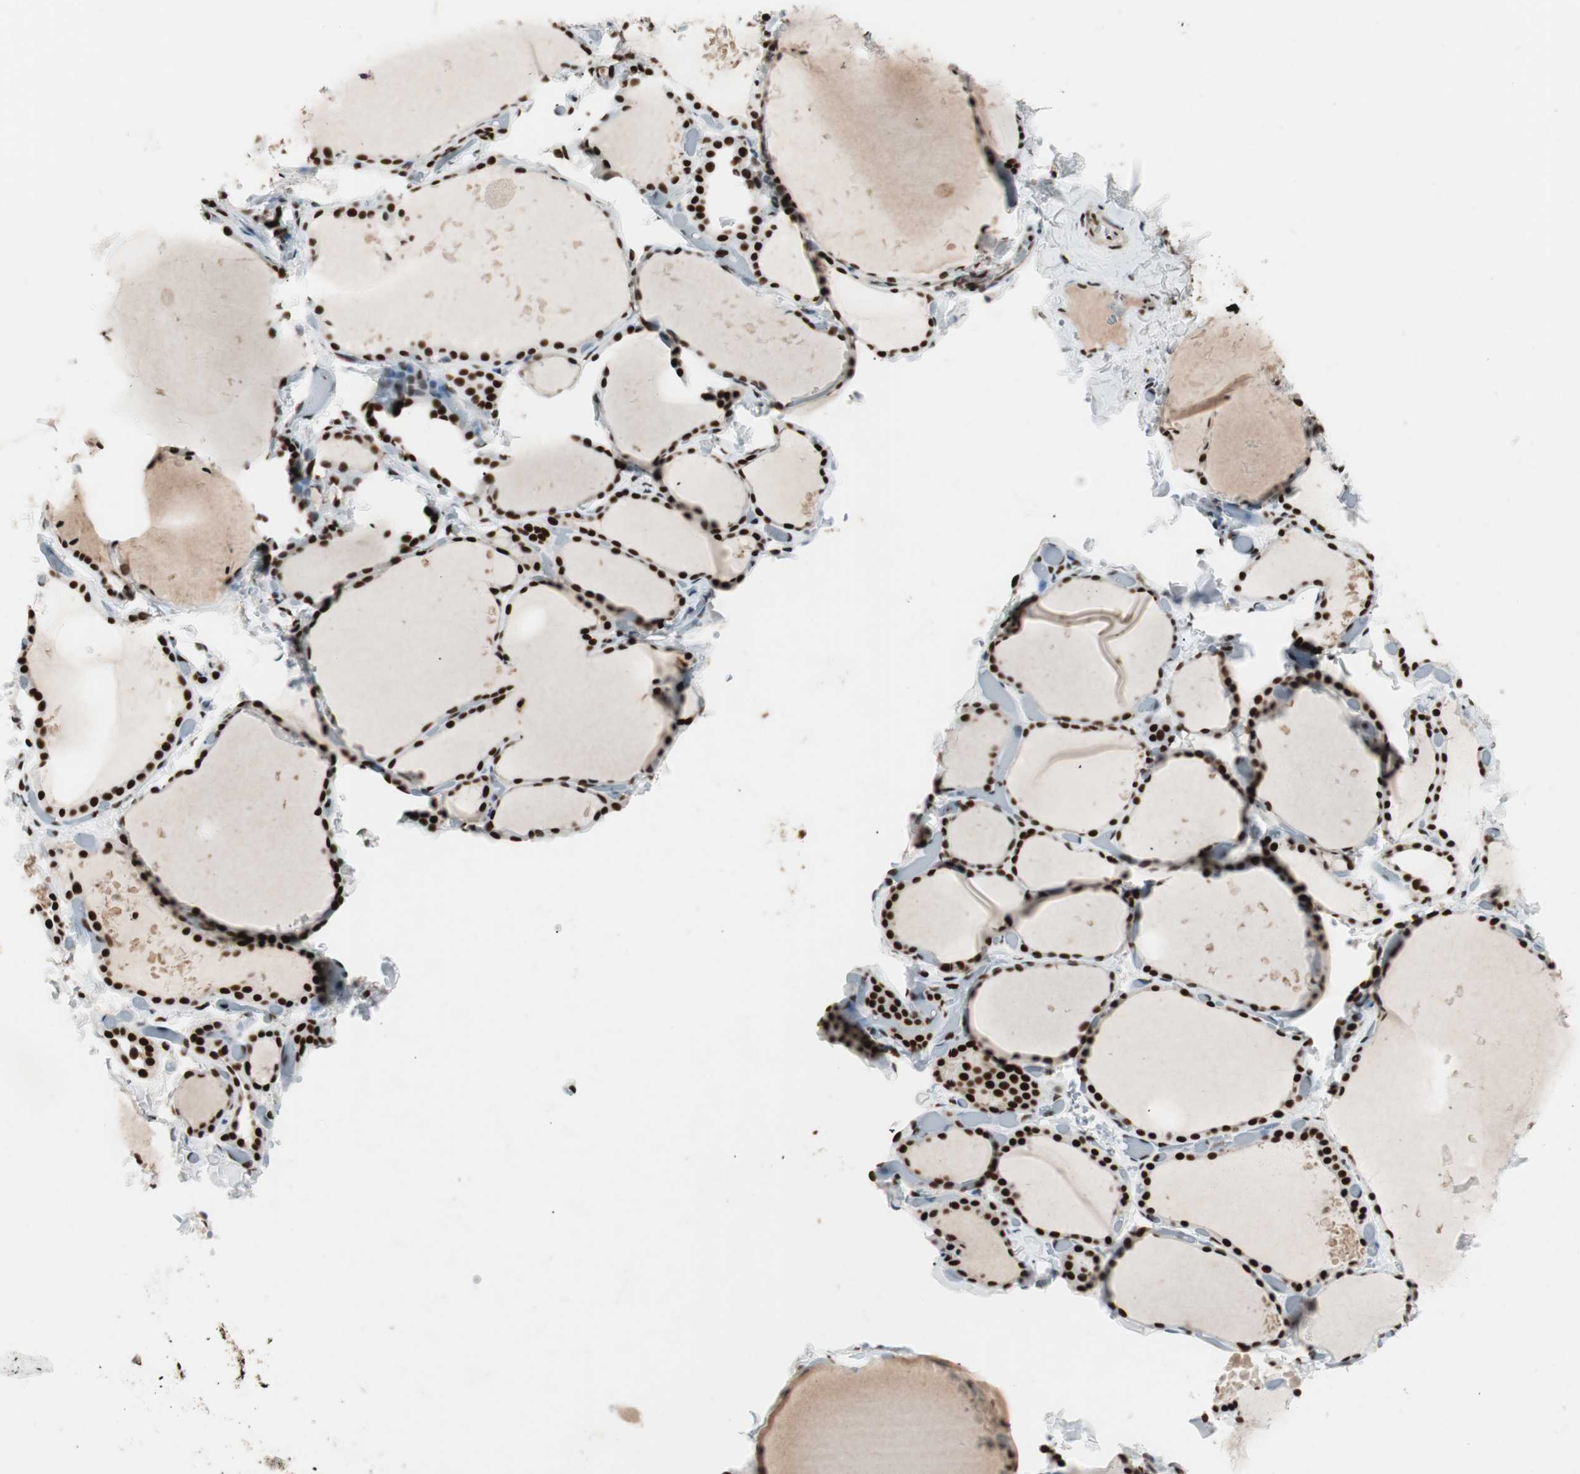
{"staining": {"intensity": "strong", "quantity": ">75%", "location": "nuclear"}, "tissue": "thyroid gland", "cell_type": "Glandular cells", "image_type": "normal", "snomed": [{"axis": "morphology", "description": "Normal tissue, NOS"}, {"axis": "topography", "description": "Thyroid gland"}], "caption": "High-power microscopy captured an IHC histopathology image of normal thyroid gland, revealing strong nuclear positivity in approximately >75% of glandular cells. (IHC, brightfield microscopy, high magnification).", "gene": "PSME3", "patient": {"sex": "female", "age": 22}}